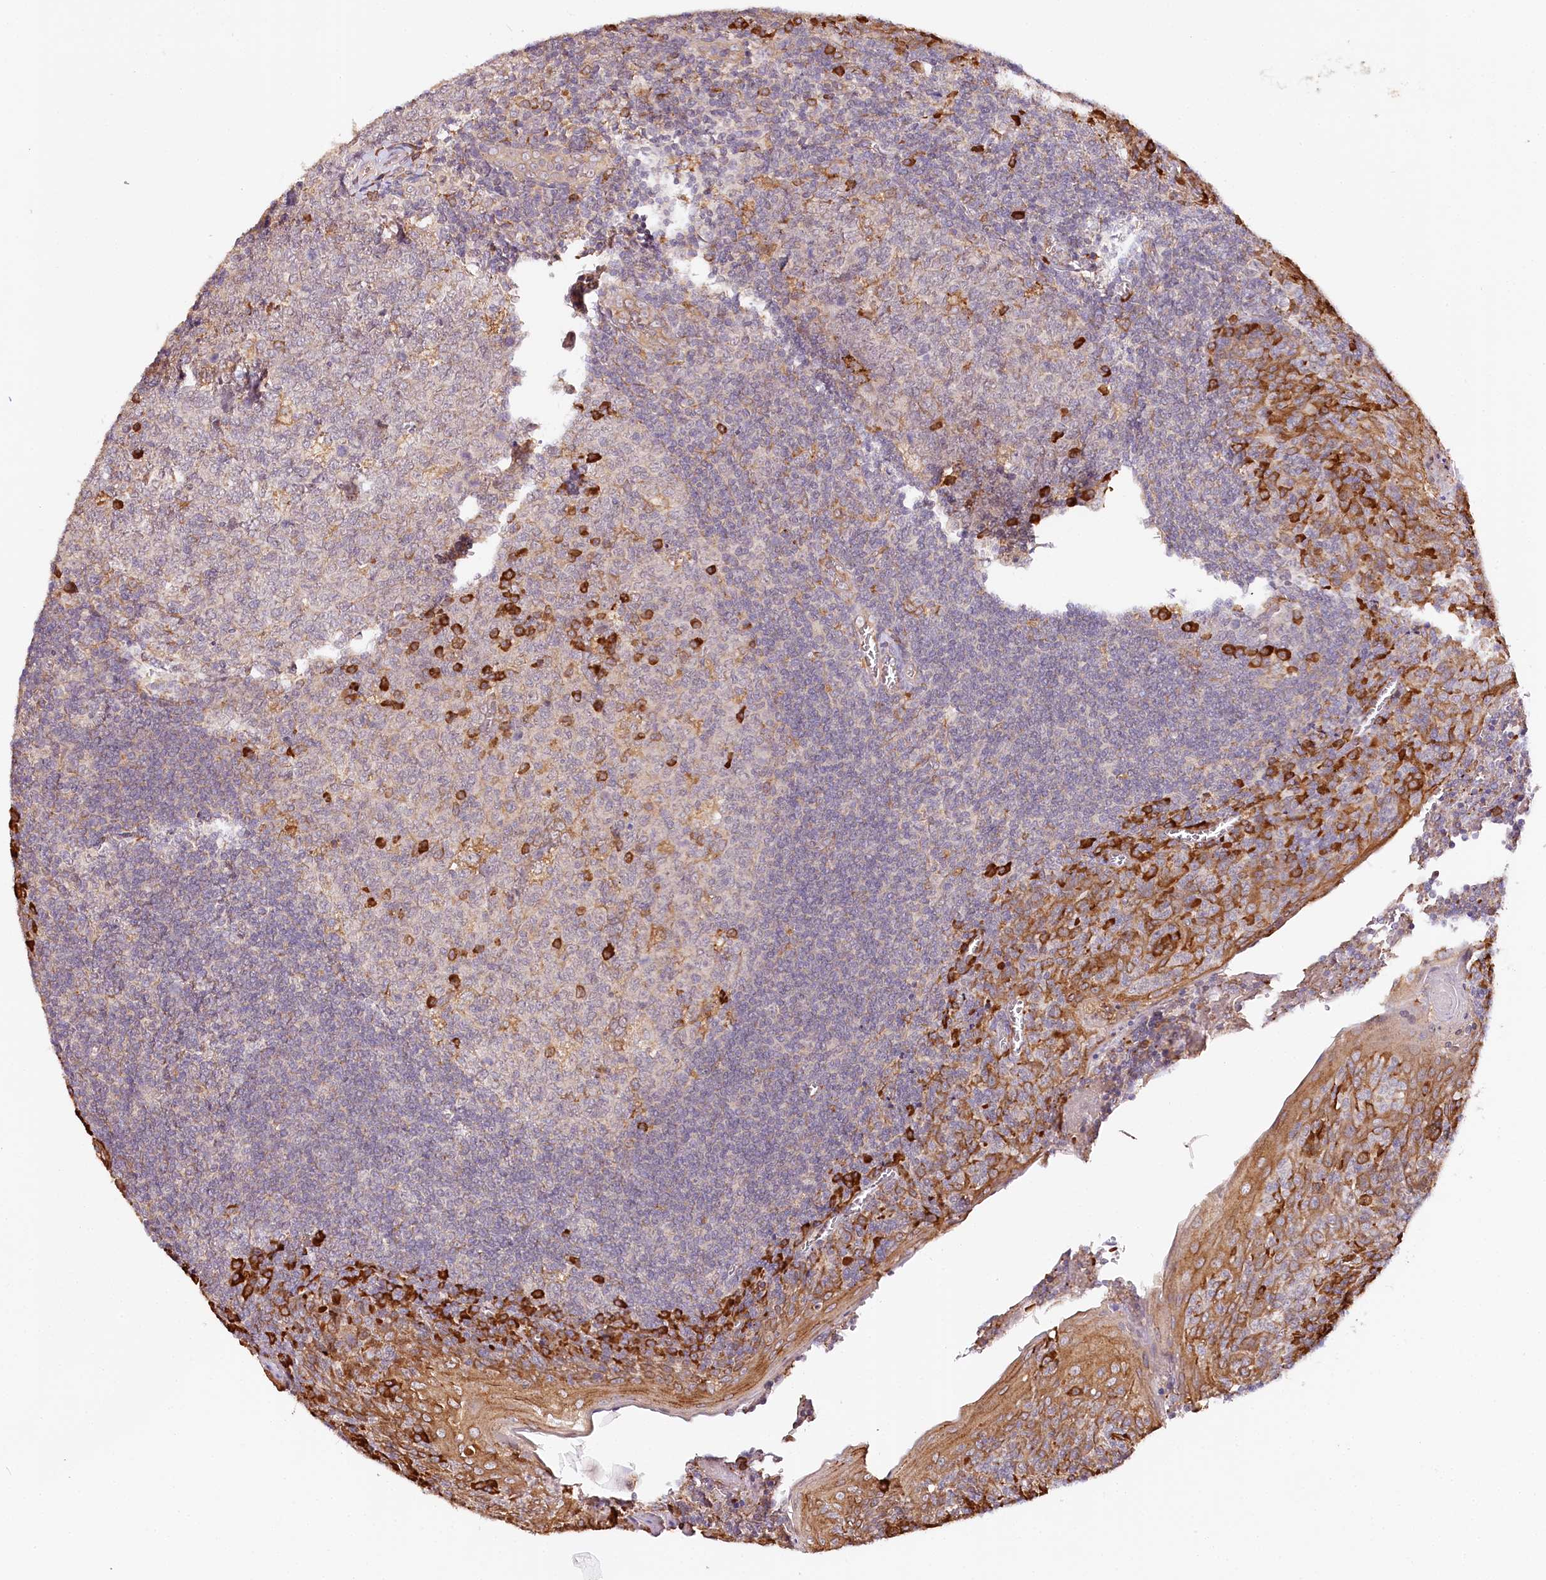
{"staining": {"intensity": "strong", "quantity": "<25%", "location": "cytoplasmic/membranous"}, "tissue": "tonsil", "cell_type": "Germinal center cells", "image_type": "normal", "snomed": [{"axis": "morphology", "description": "Normal tissue, NOS"}, {"axis": "topography", "description": "Tonsil"}], "caption": "DAB (3,3'-diaminobenzidine) immunohistochemical staining of unremarkable human tonsil reveals strong cytoplasmic/membranous protein staining in about <25% of germinal center cells.", "gene": "VEGFA", "patient": {"sex": "male", "age": 27}}